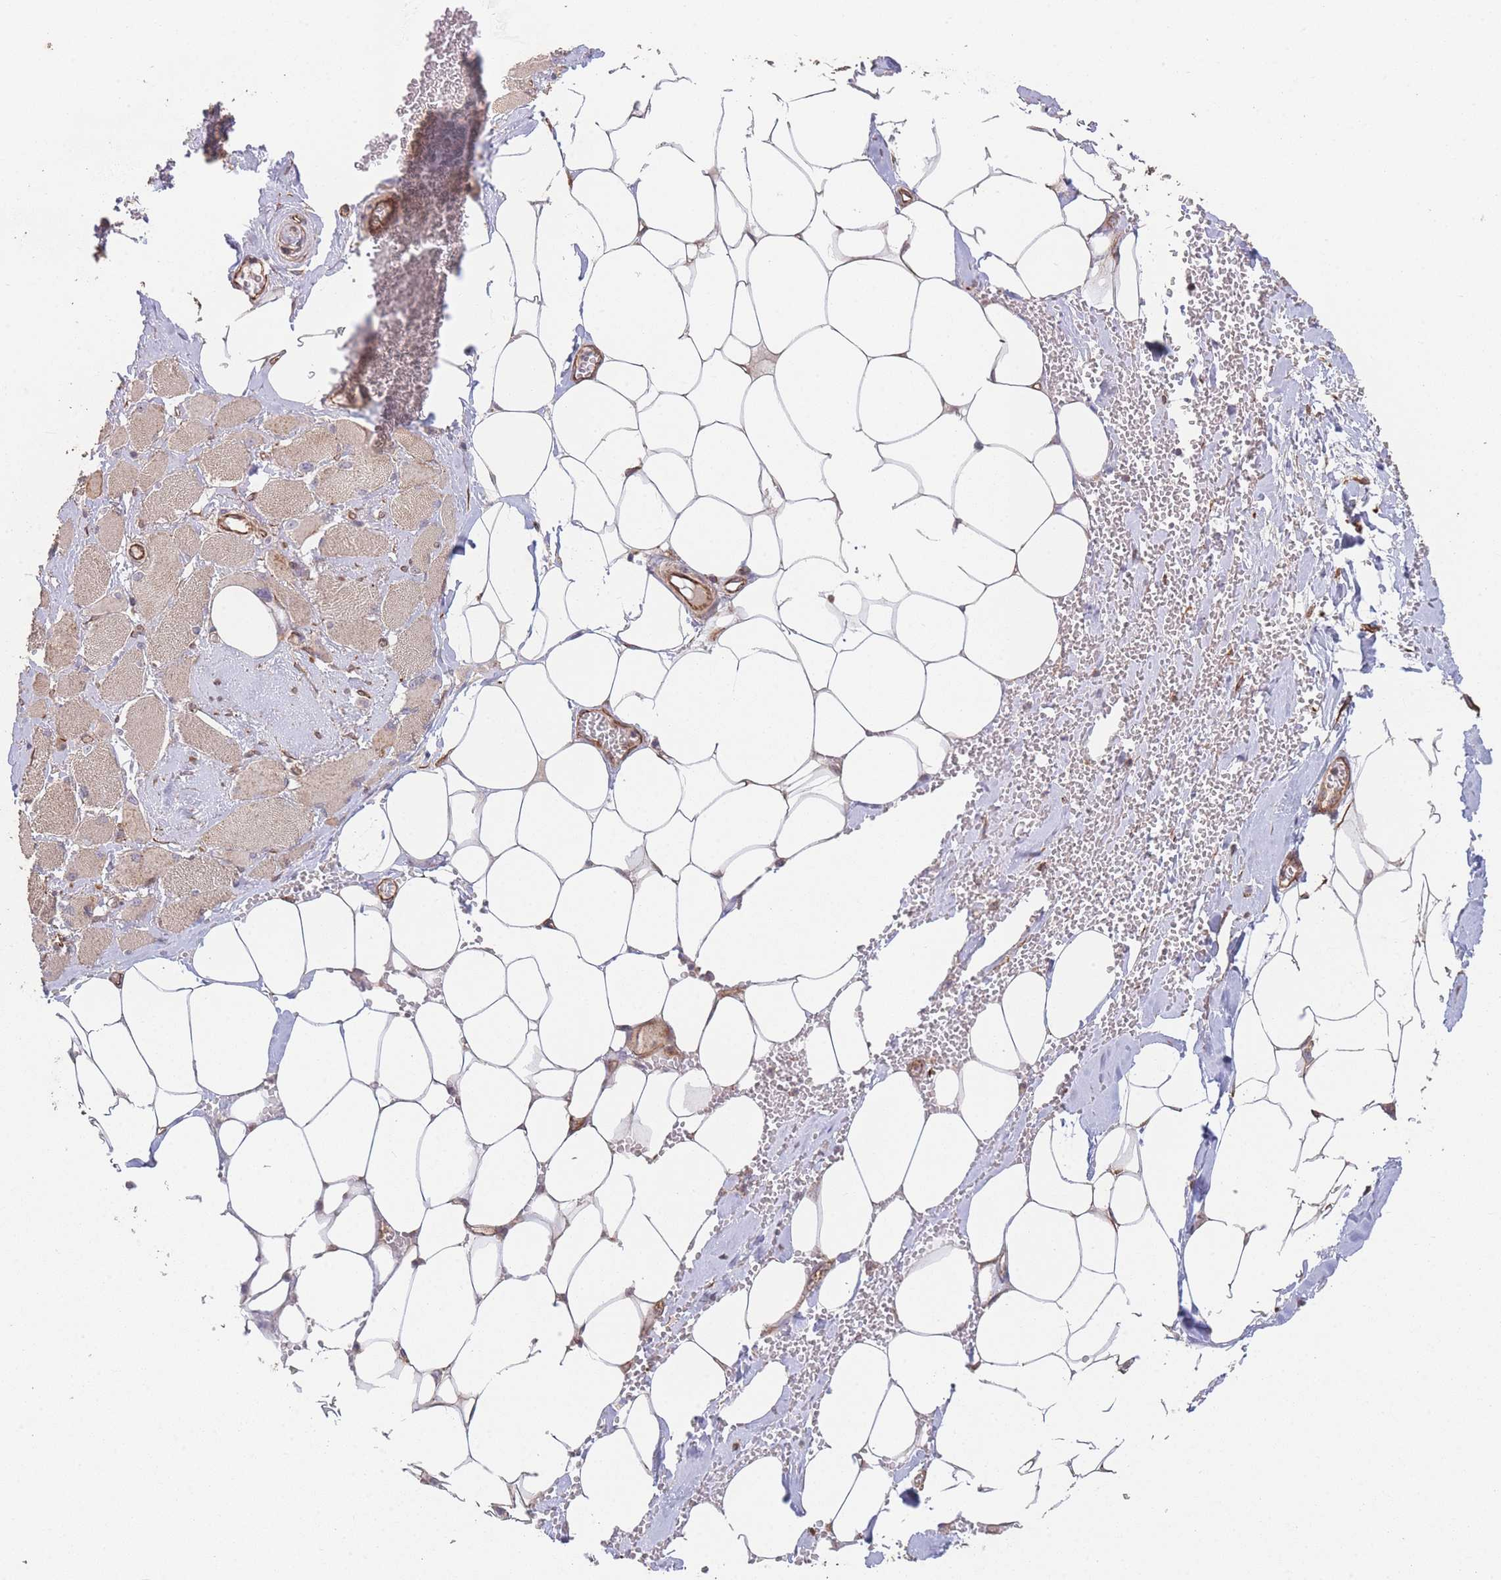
{"staining": {"intensity": "moderate", "quantity": "25%-75%", "location": "cytoplasmic/membranous"}, "tissue": "skeletal muscle", "cell_type": "Myocytes", "image_type": "normal", "snomed": [{"axis": "morphology", "description": "Normal tissue, NOS"}, {"axis": "morphology", "description": "Basal cell carcinoma"}, {"axis": "topography", "description": "Skeletal muscle"}], "caption": "Moderate cytoplasmic/membranous expression for a protein is present in approximately 25%-75% of myocytes of benign skeletal muscle using IHC.", "gene": "PXMP4", "patient": {"sex": "female", "age": 64}}